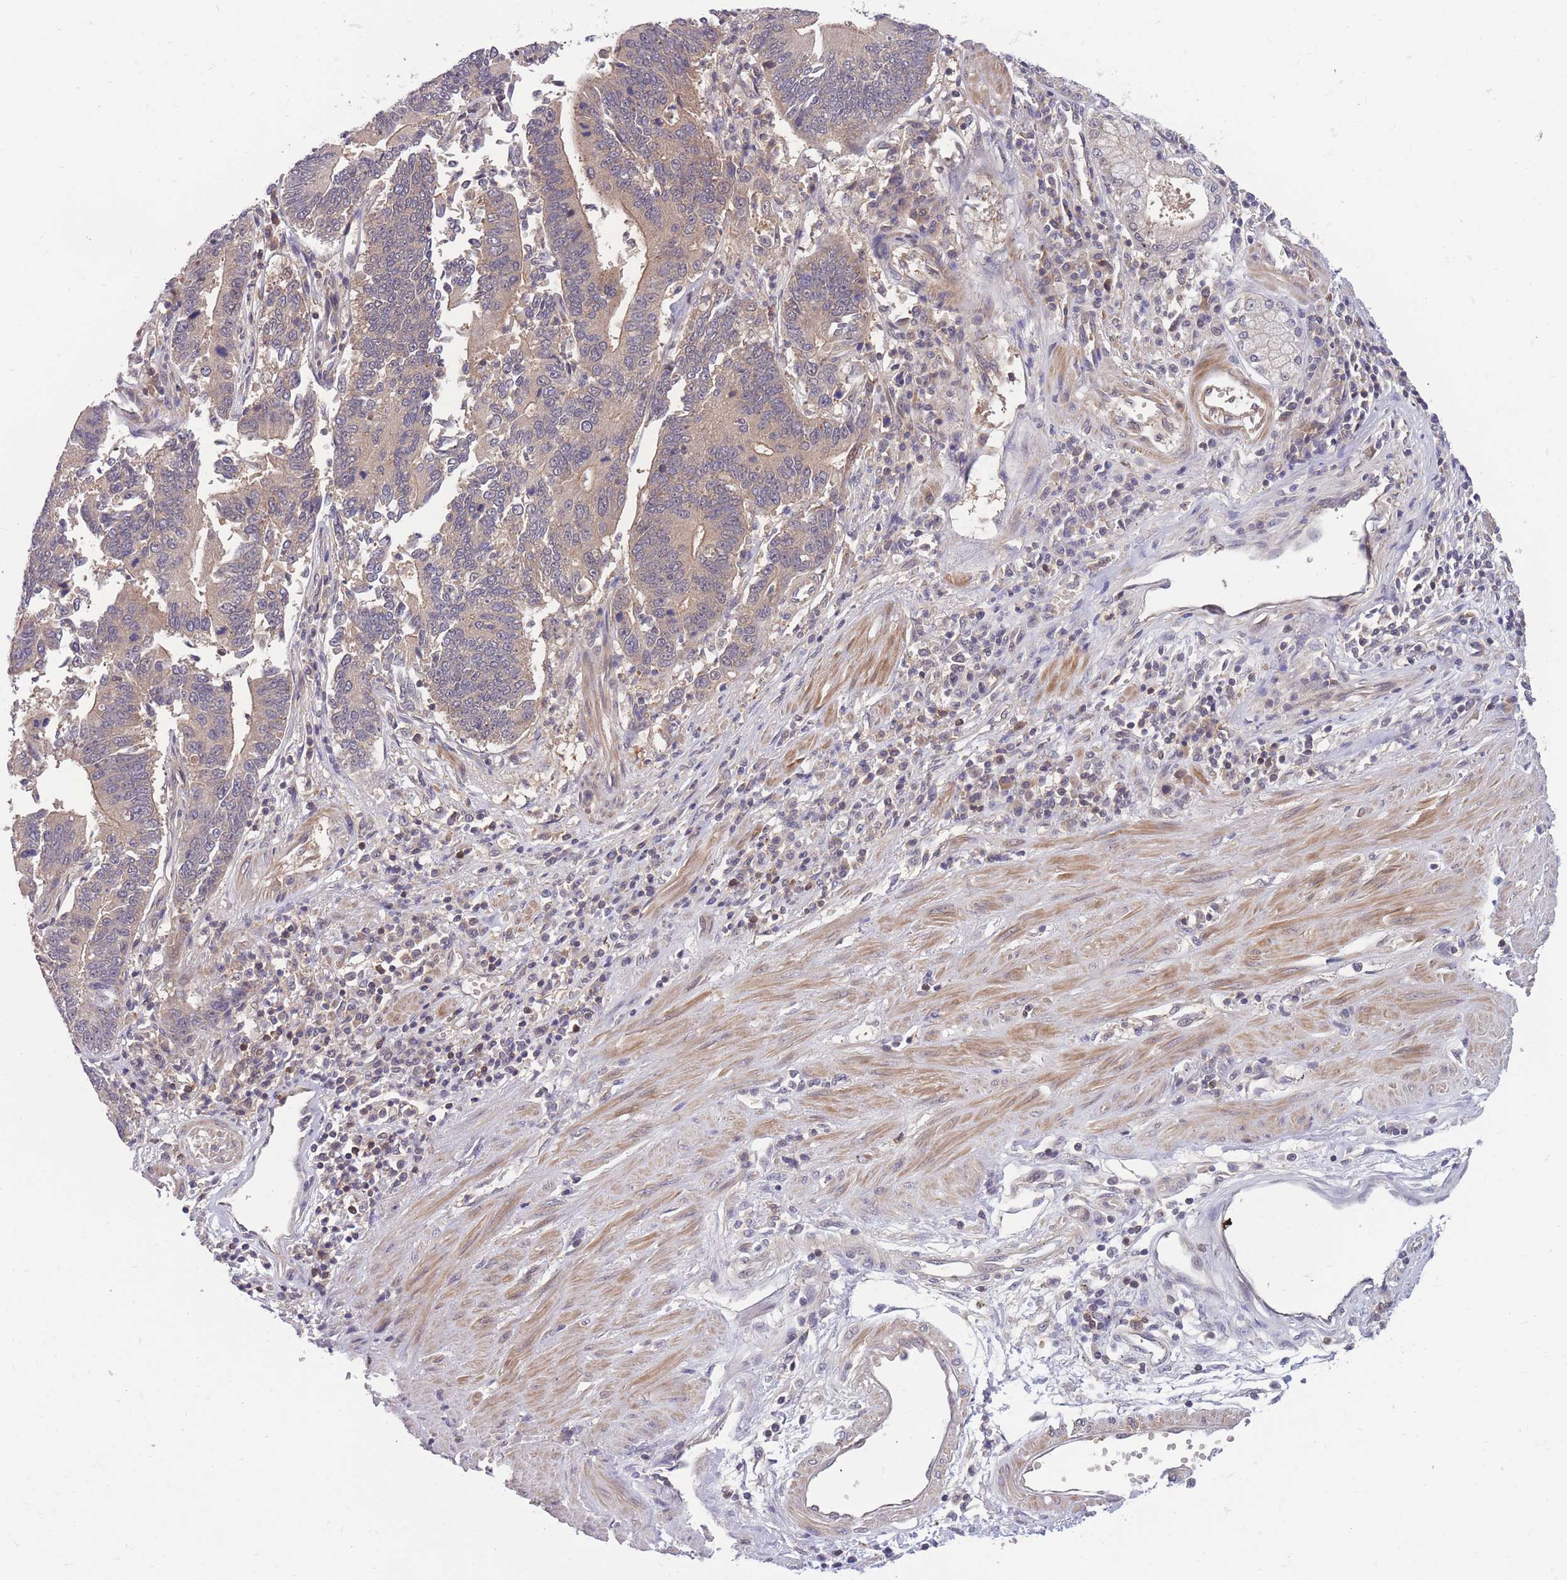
{"staining": {"intensity": "moderate", "quantity": "25%-75%", "location": "cytoplasmic/membranous"}, "tissue": "stomach cancer", "cell_type": "Tumor cells", "image_type": "cancer", "snomed": [{"axis": "morphology", "description": "Adenocarcinoma, NOS"}, {"axis": "topography", "description": "Stomach"}], "caption": "Stomach cancer was stained to show a protein in brown. There is medium levels of moderate cytoplasmic/membranous staining in approximately 25%-75% of tumor cells.", "gene": "UBE2N", "patient": {"sex": "male", "age": 59}}